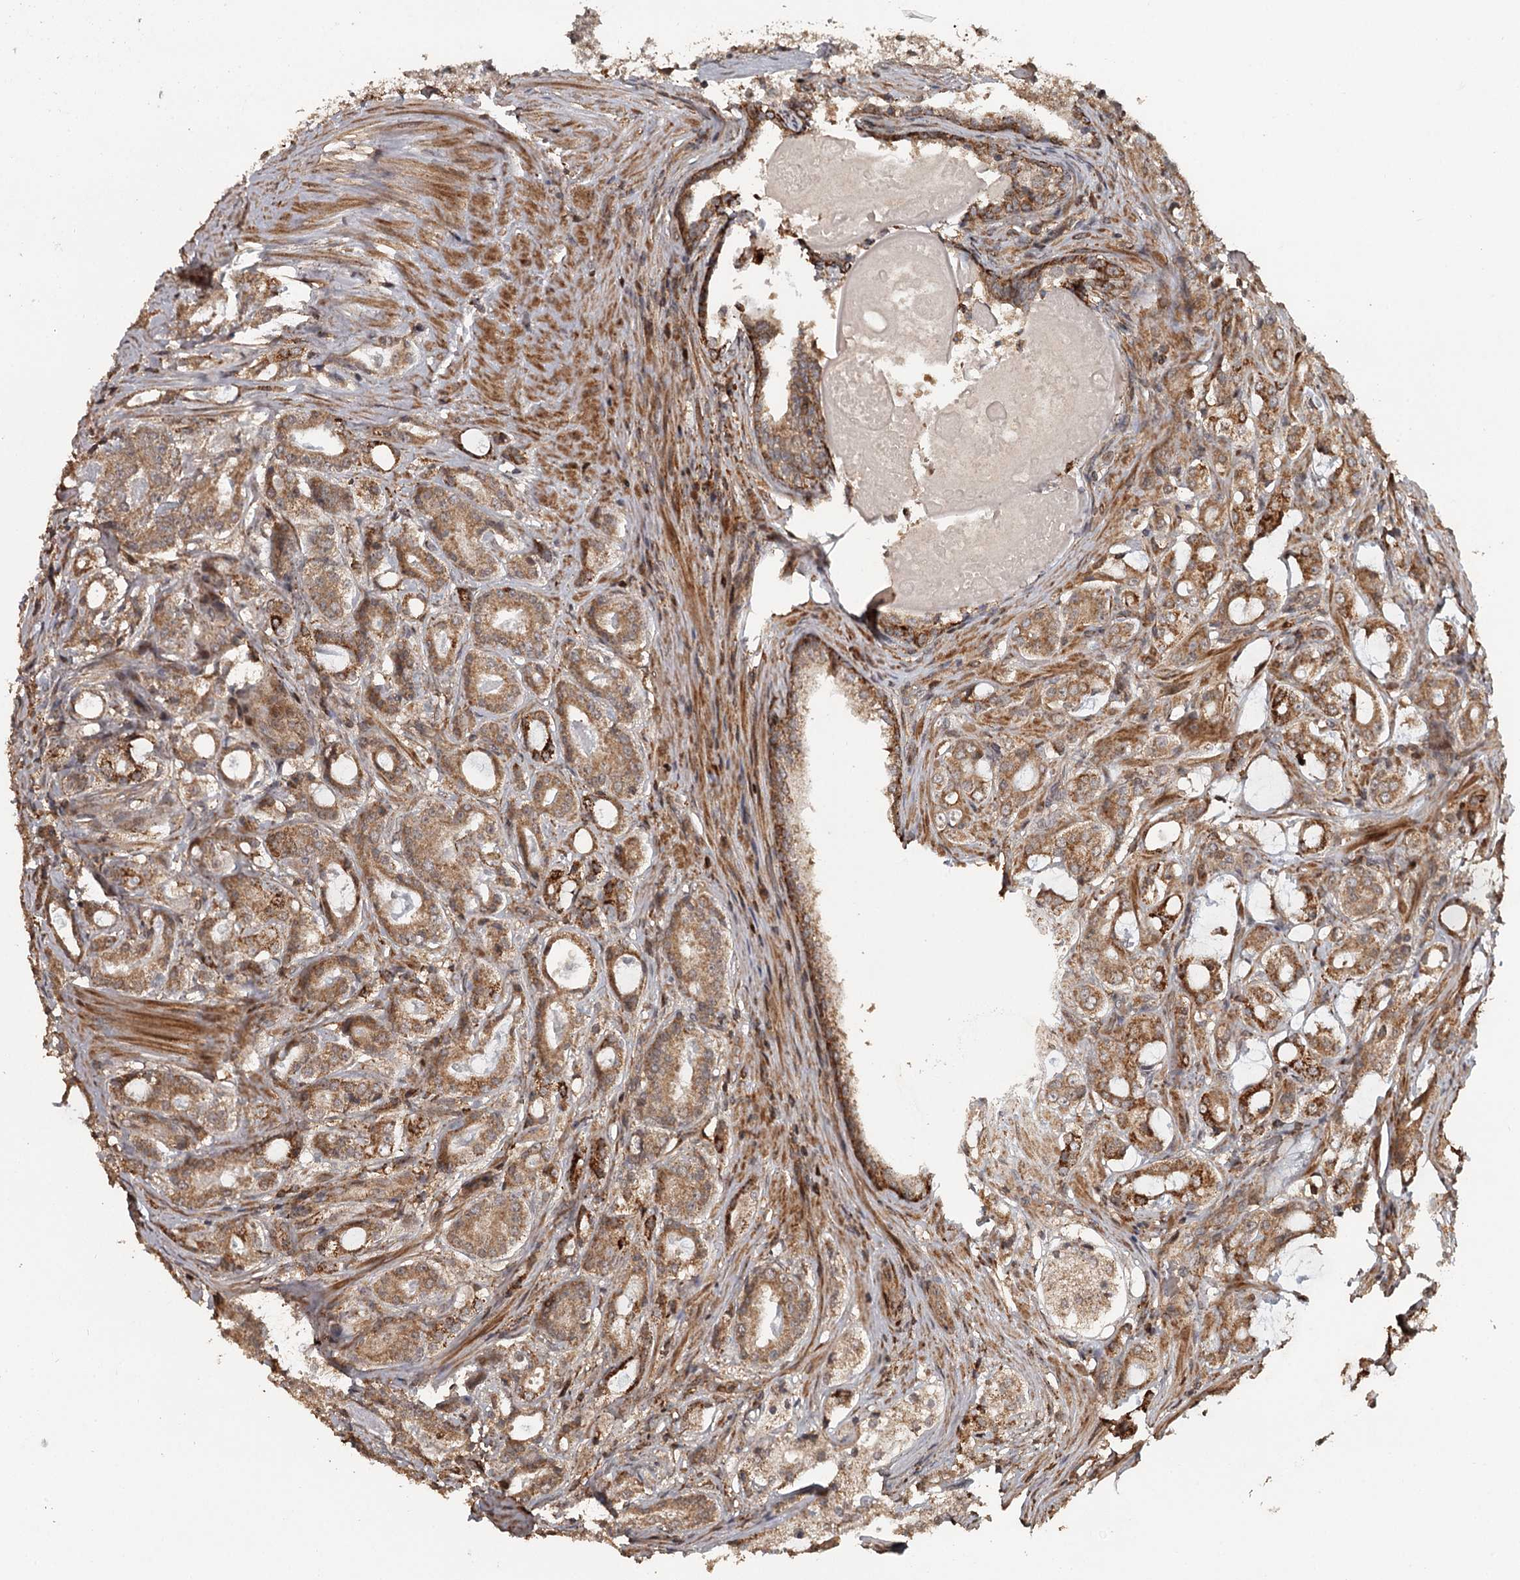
{"staining": {"intensity": "moderate", "quantity": ">75%", "location": "cytoplasmic/membranous"}, "tissue": "prostate cancer", "cell_type": "Tumor cells", "image_type": "cancer", "snomed": [{"axis": "morphology", "description": "Adenocarcinoma, High grade"}, {"axis": "topography", "description": "Prostate"}], "caption": "IHC image of prostate cancer stained for a protein (brown), which shows medium levels of moderate cytoplasmic/membranous expression in approximately >75% of tumor cells.", "gene": "FAXC", "patient": {"sex": "male", "age": 63}}